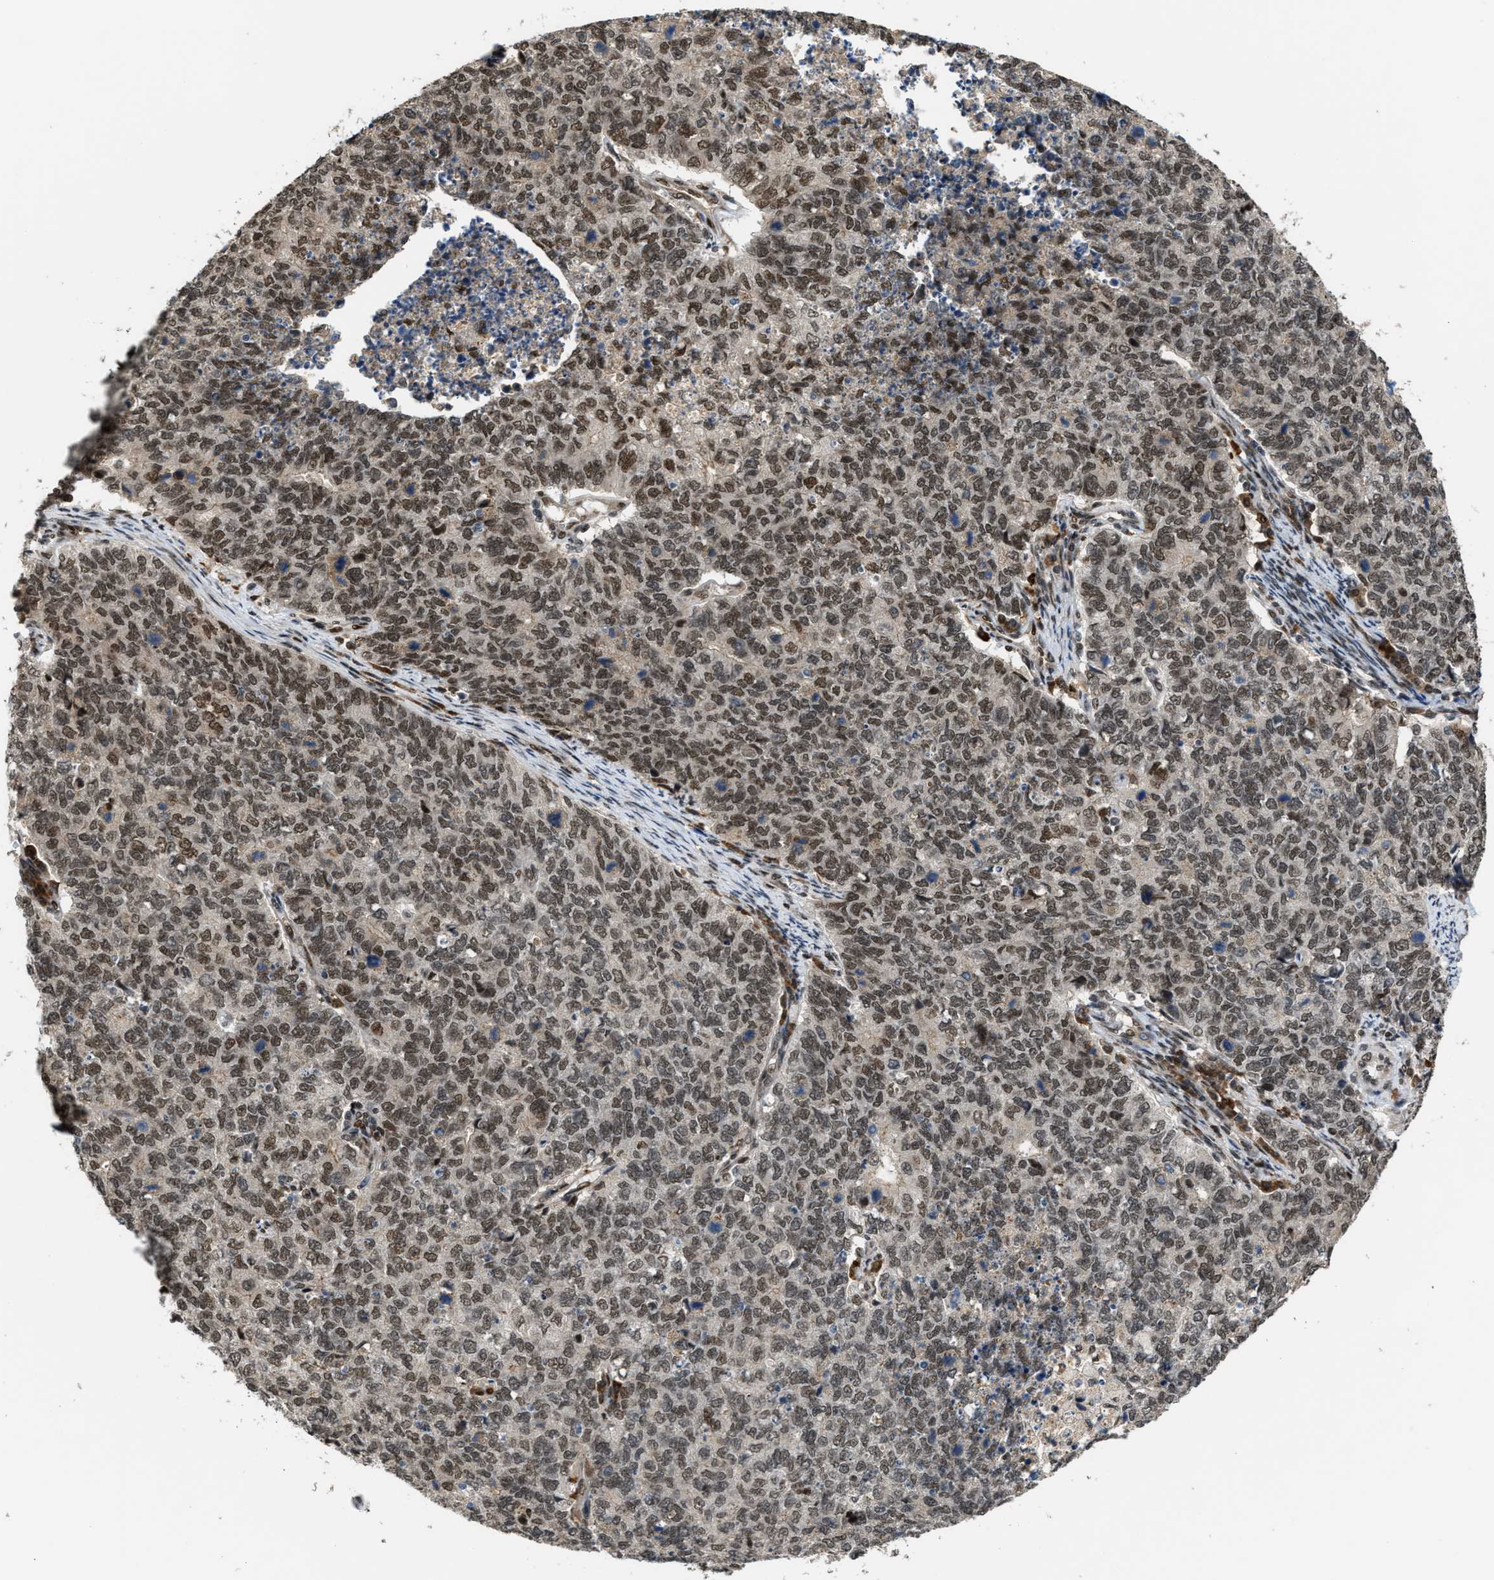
{"staining": {"intensity": "moderate", "quantity": ">75%", "location": "nuclear"}, "tissue": "cervical cancer", "cell_type": "Tumor cells", "image_type": "cancer", "snomed": [{"axis": "morphology", "description": "Squamous cell carcinoma, NOS"}, {"axis": "topography", "description": "Cervix"}], "caption": "DAB immunohistochemical staining of human cervical cancer reveals moderate nuclear protein expression in about >75% of tumor cells. (DAB IHC, brown staining for protein, blue staining for nuclei).", "gene": "SERTAD2", "patient": {"sex": "female", "age": 63}}